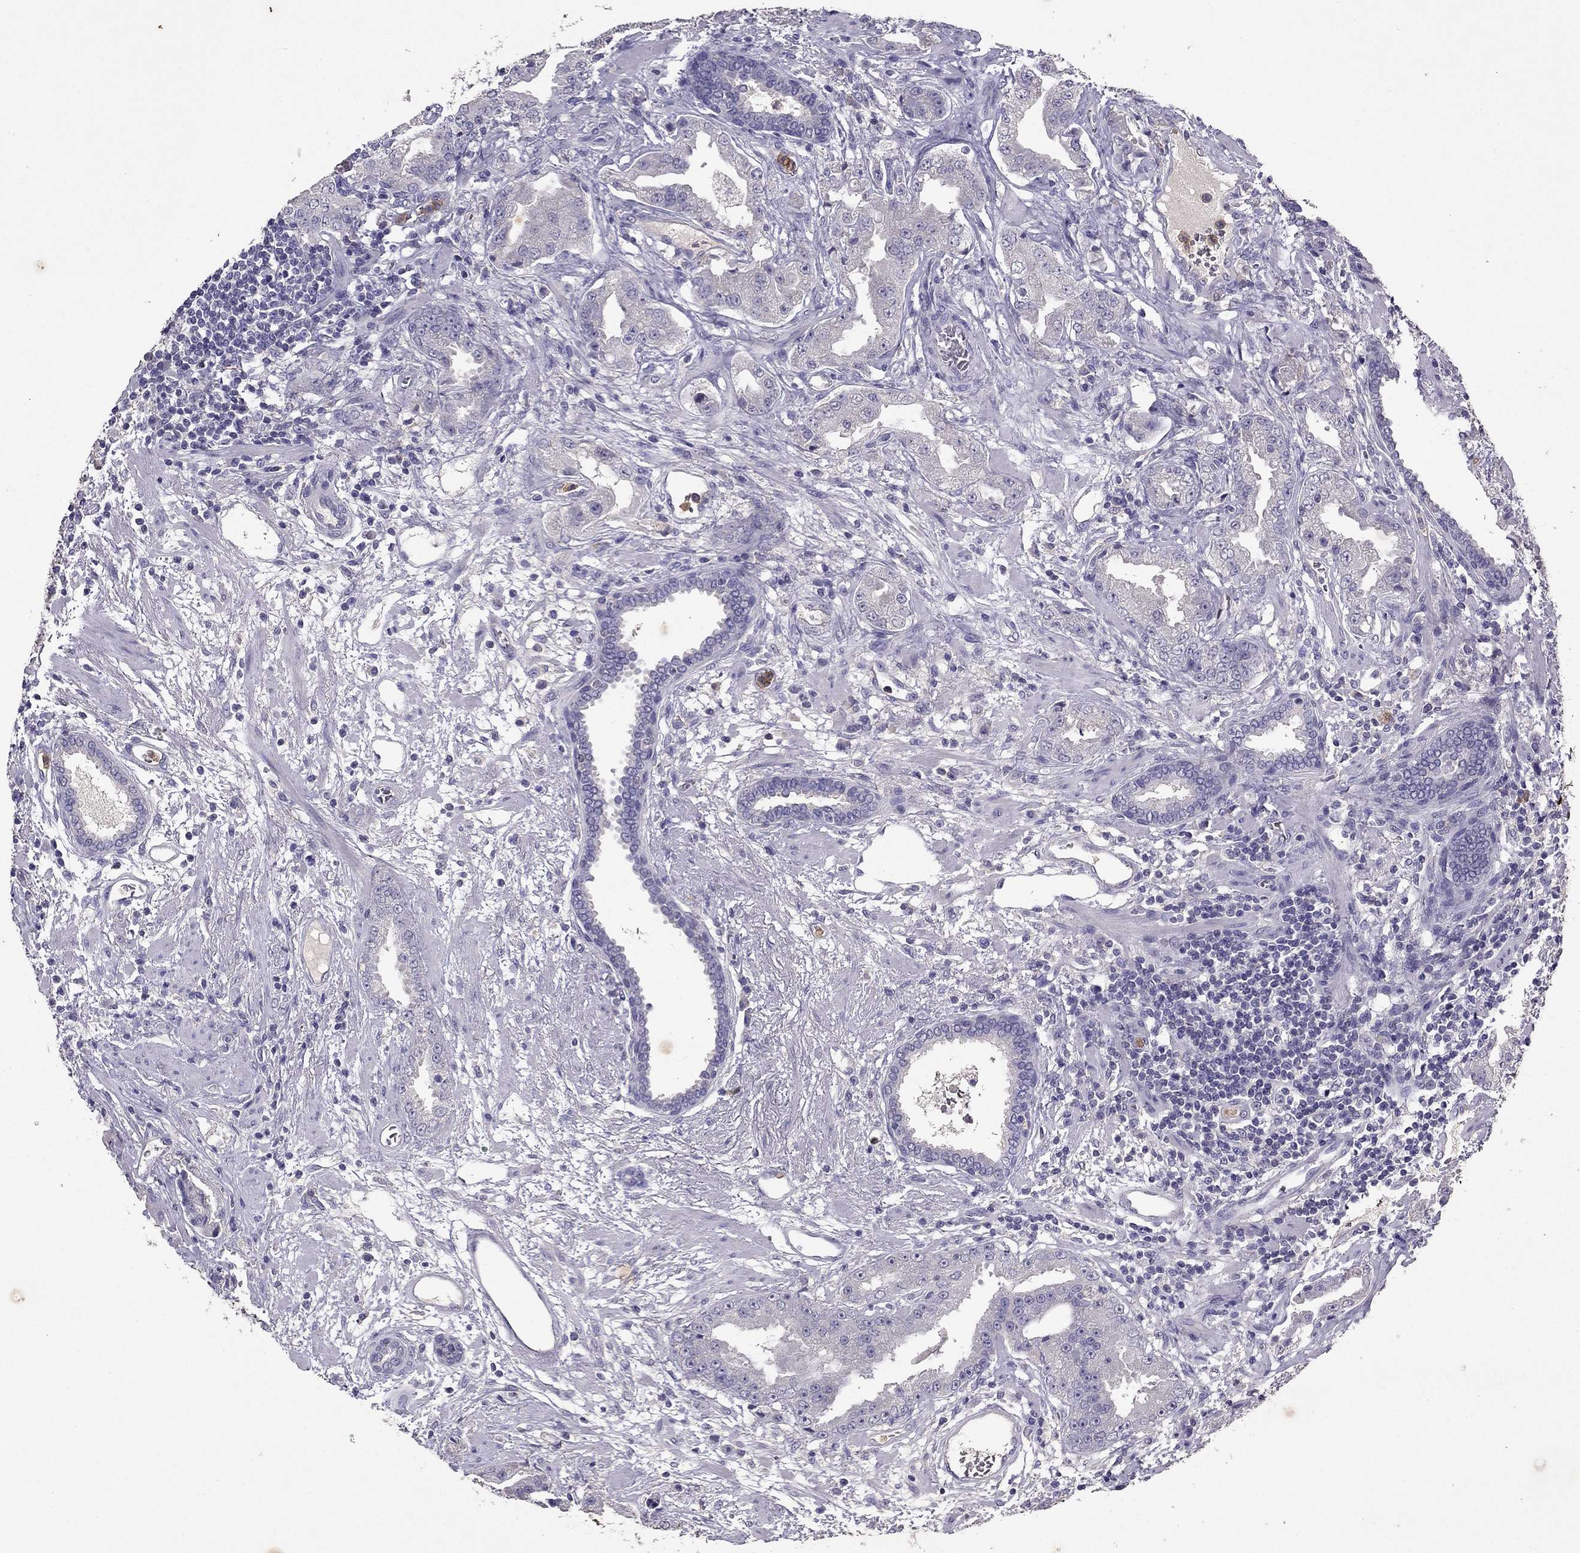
{"staining": {"intensity": "negative", "quantity": "none", "location": "none"}, "tissue": "prostate cancer", "cell_type": "Tumor cells", "image_type": "cancer", "snomed": [{"axis": "morphology", "description": "Adenocarcinoma, Low grade"}, {"axis": "topography", "description": "Prostate"}], "caption": "Immunohistochemical staining of adenocarcinoma (low-grade) (prostate) exhibits no significant positivity in tumor cells.", "gene": "RFLNB", "patient": {"sex": "male", "age": 62}}